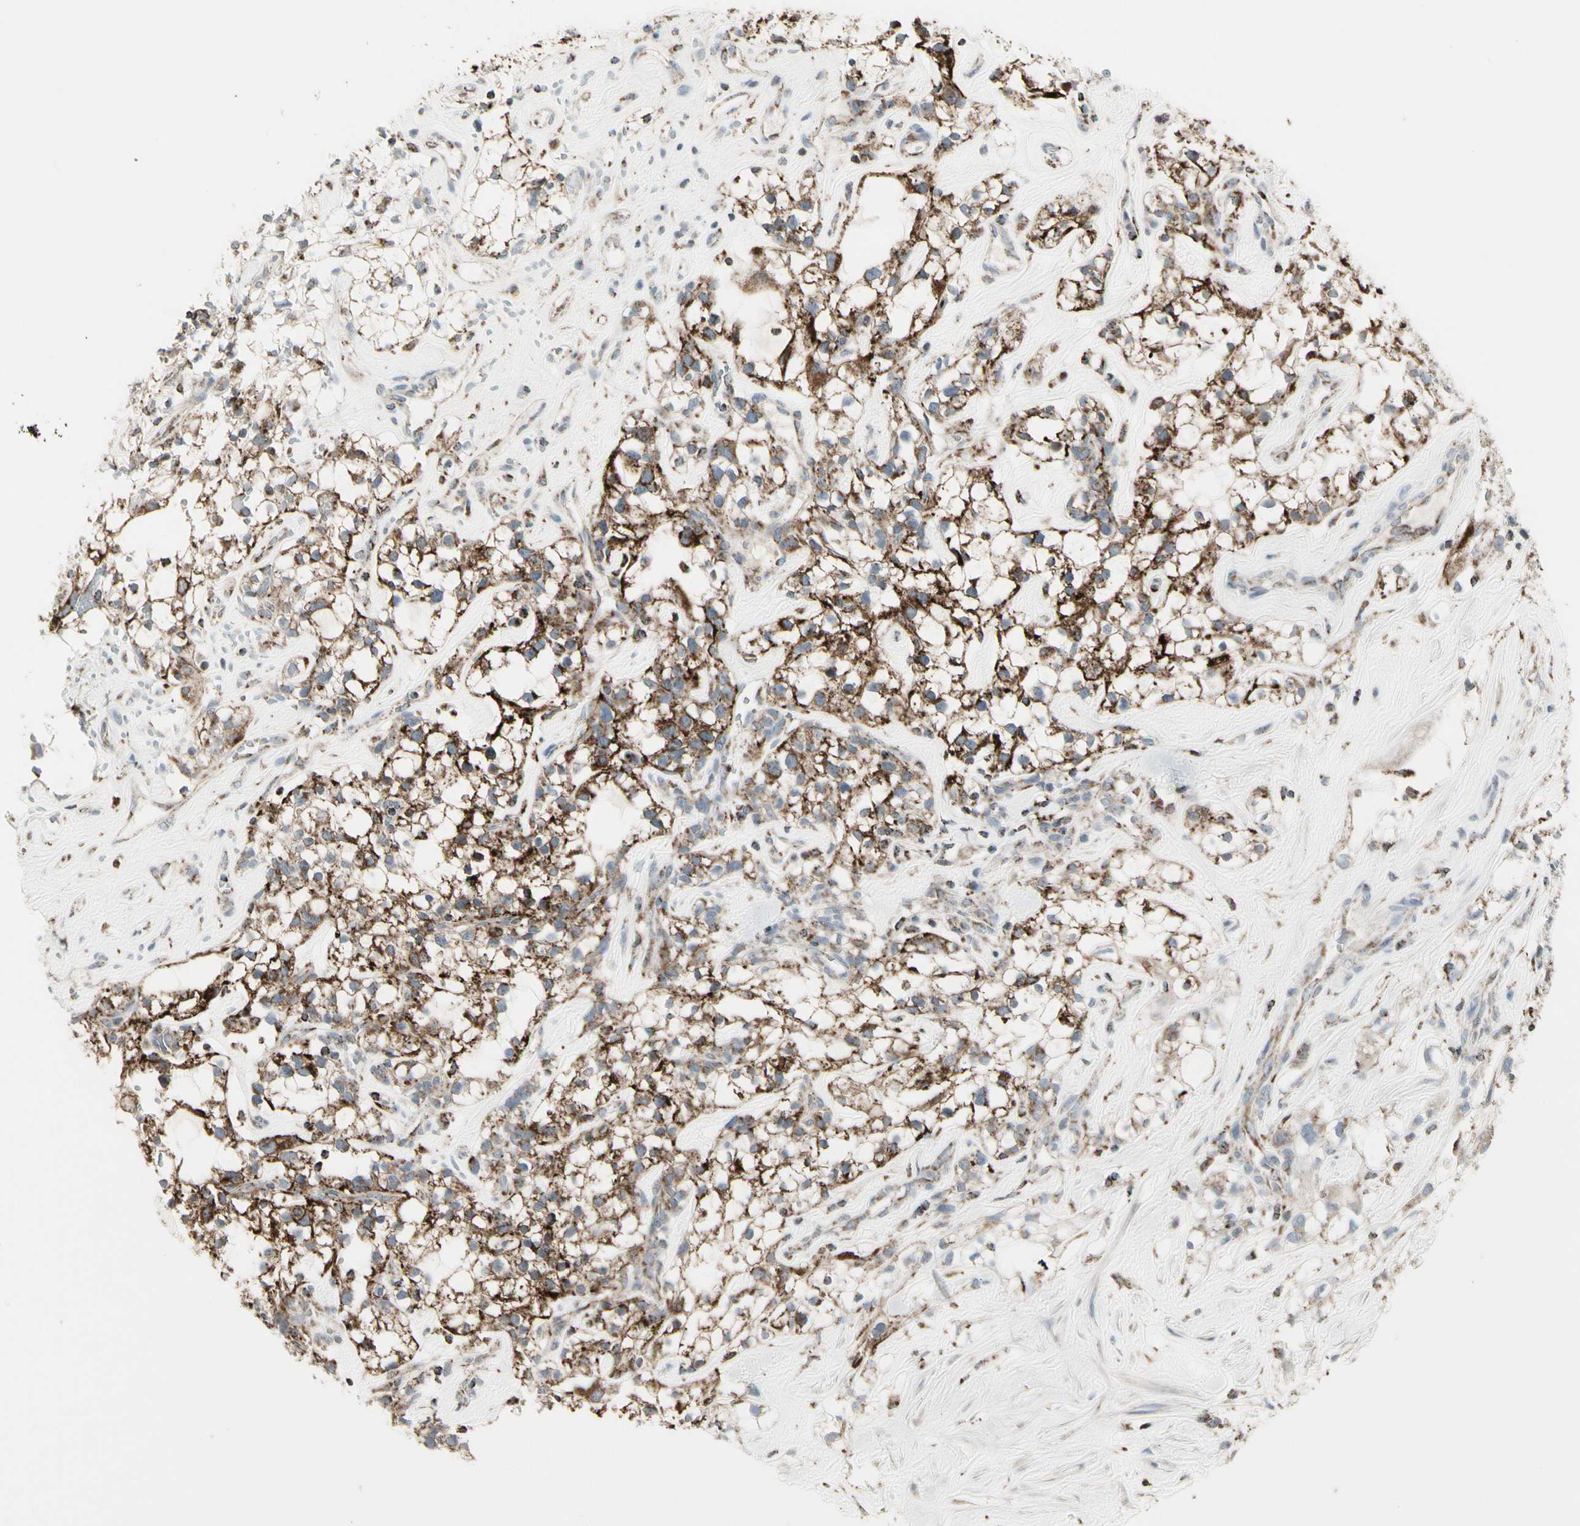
{"staining": {"intensity": "moderate", "quantity": ">75%", "location": "cytoplasmic/membranous"}, "tissue": "renal cancer", "cell_type": "Tumor cells", "image_type": "cancer", "snomed": [{"axis": "morphology", "description": "Adenocarcinoma, NOS"}, {"axis": "topography", "description": "Kidney"}], "caption": "There is medium levels of moderate cytoplasmic/membranous expression in tumor cells of renal cancer, as demonstrated by immunohistochemical staining (brown color).", "gene": "TMEM176A", "patient": {"sex": "female", "age": 60}}